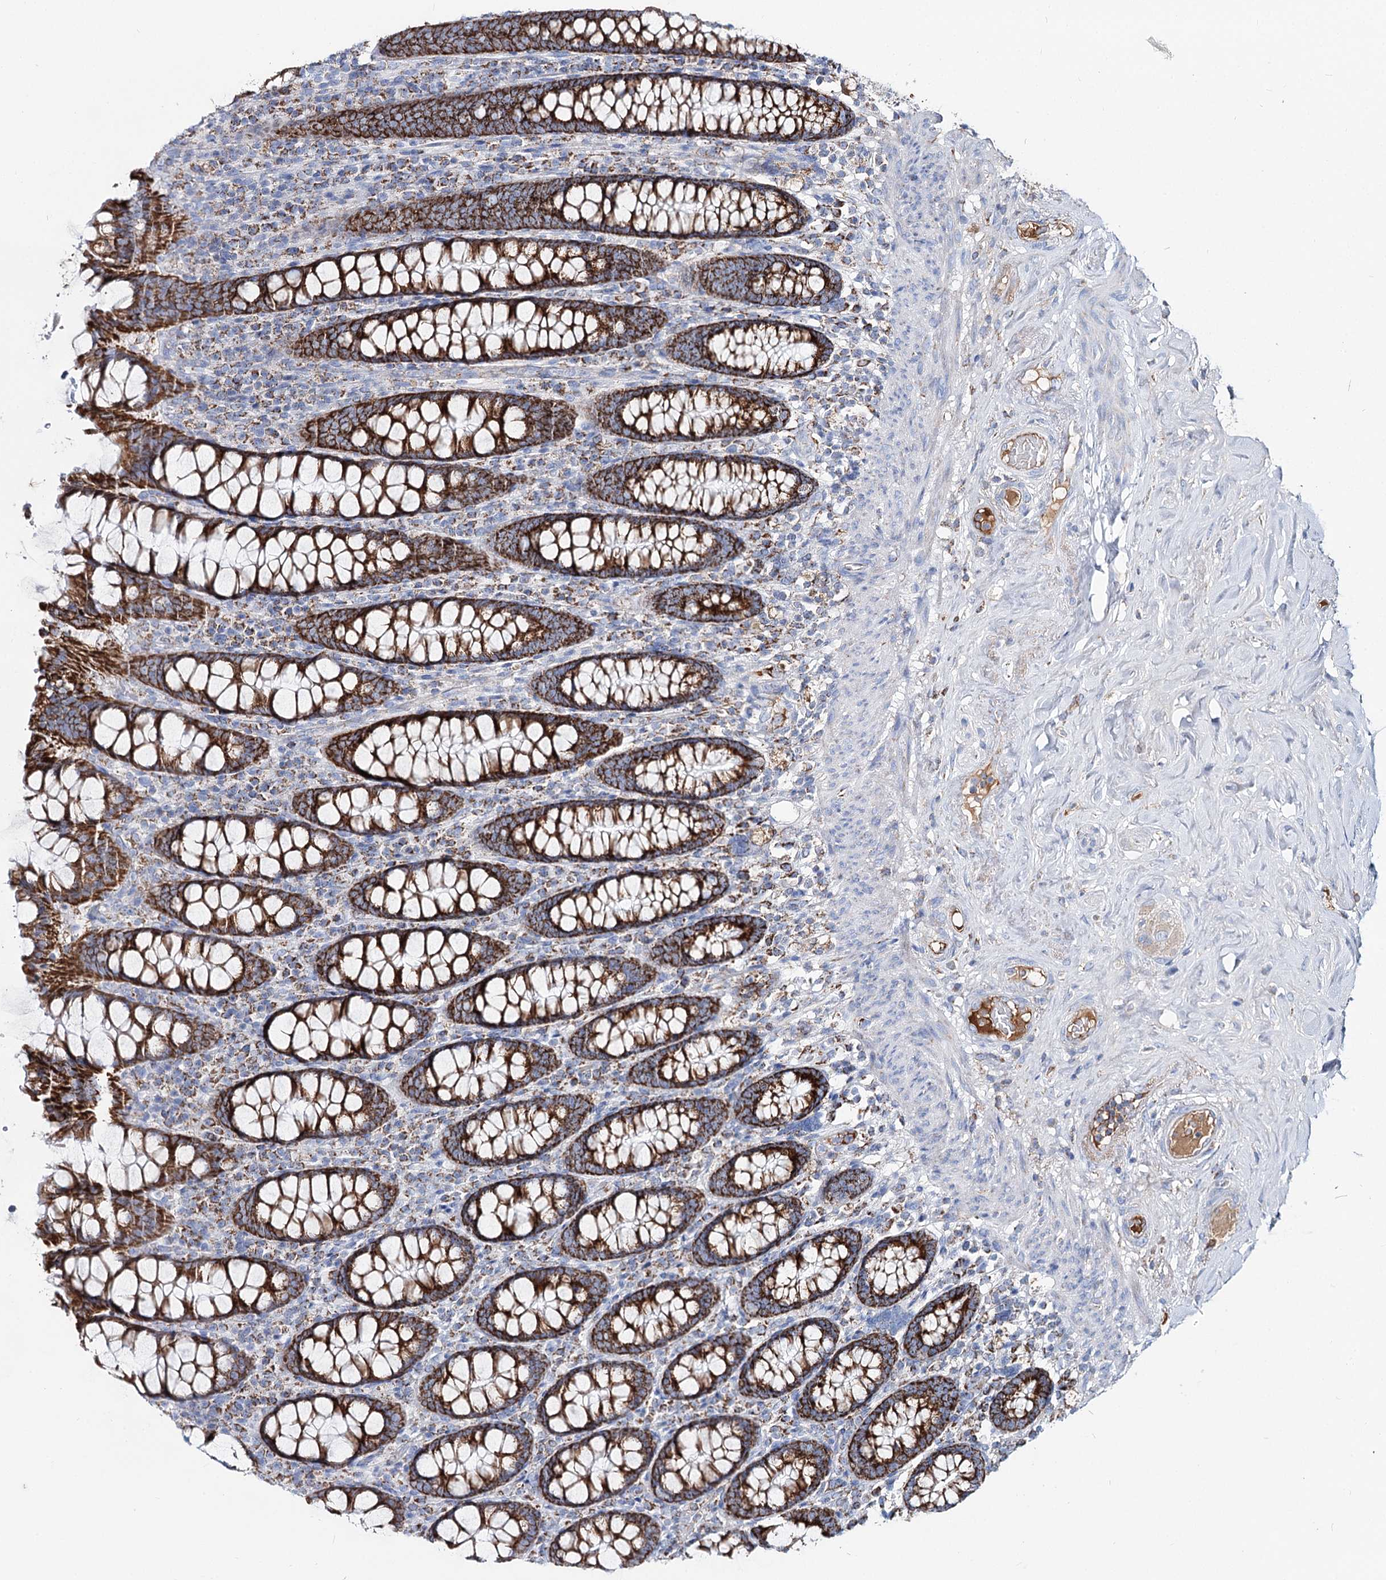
{"staining": {"intensity": "negative", "quantity": "none", "location": "none"}, "tissue": "colon", "cell_type": "Endothelial cells", "image_type": "normal", "snomed": [{"axis": "morphology", "description": "Normal tissue, NOS"}, {"axis": "topography", "description": "Colon"}], "caption": "Photomicrograph shows no significant protein expression in endothelial cells of normal colon.", "gene": "MCCC2", "patient": {"sex": "female", "age": 79}}